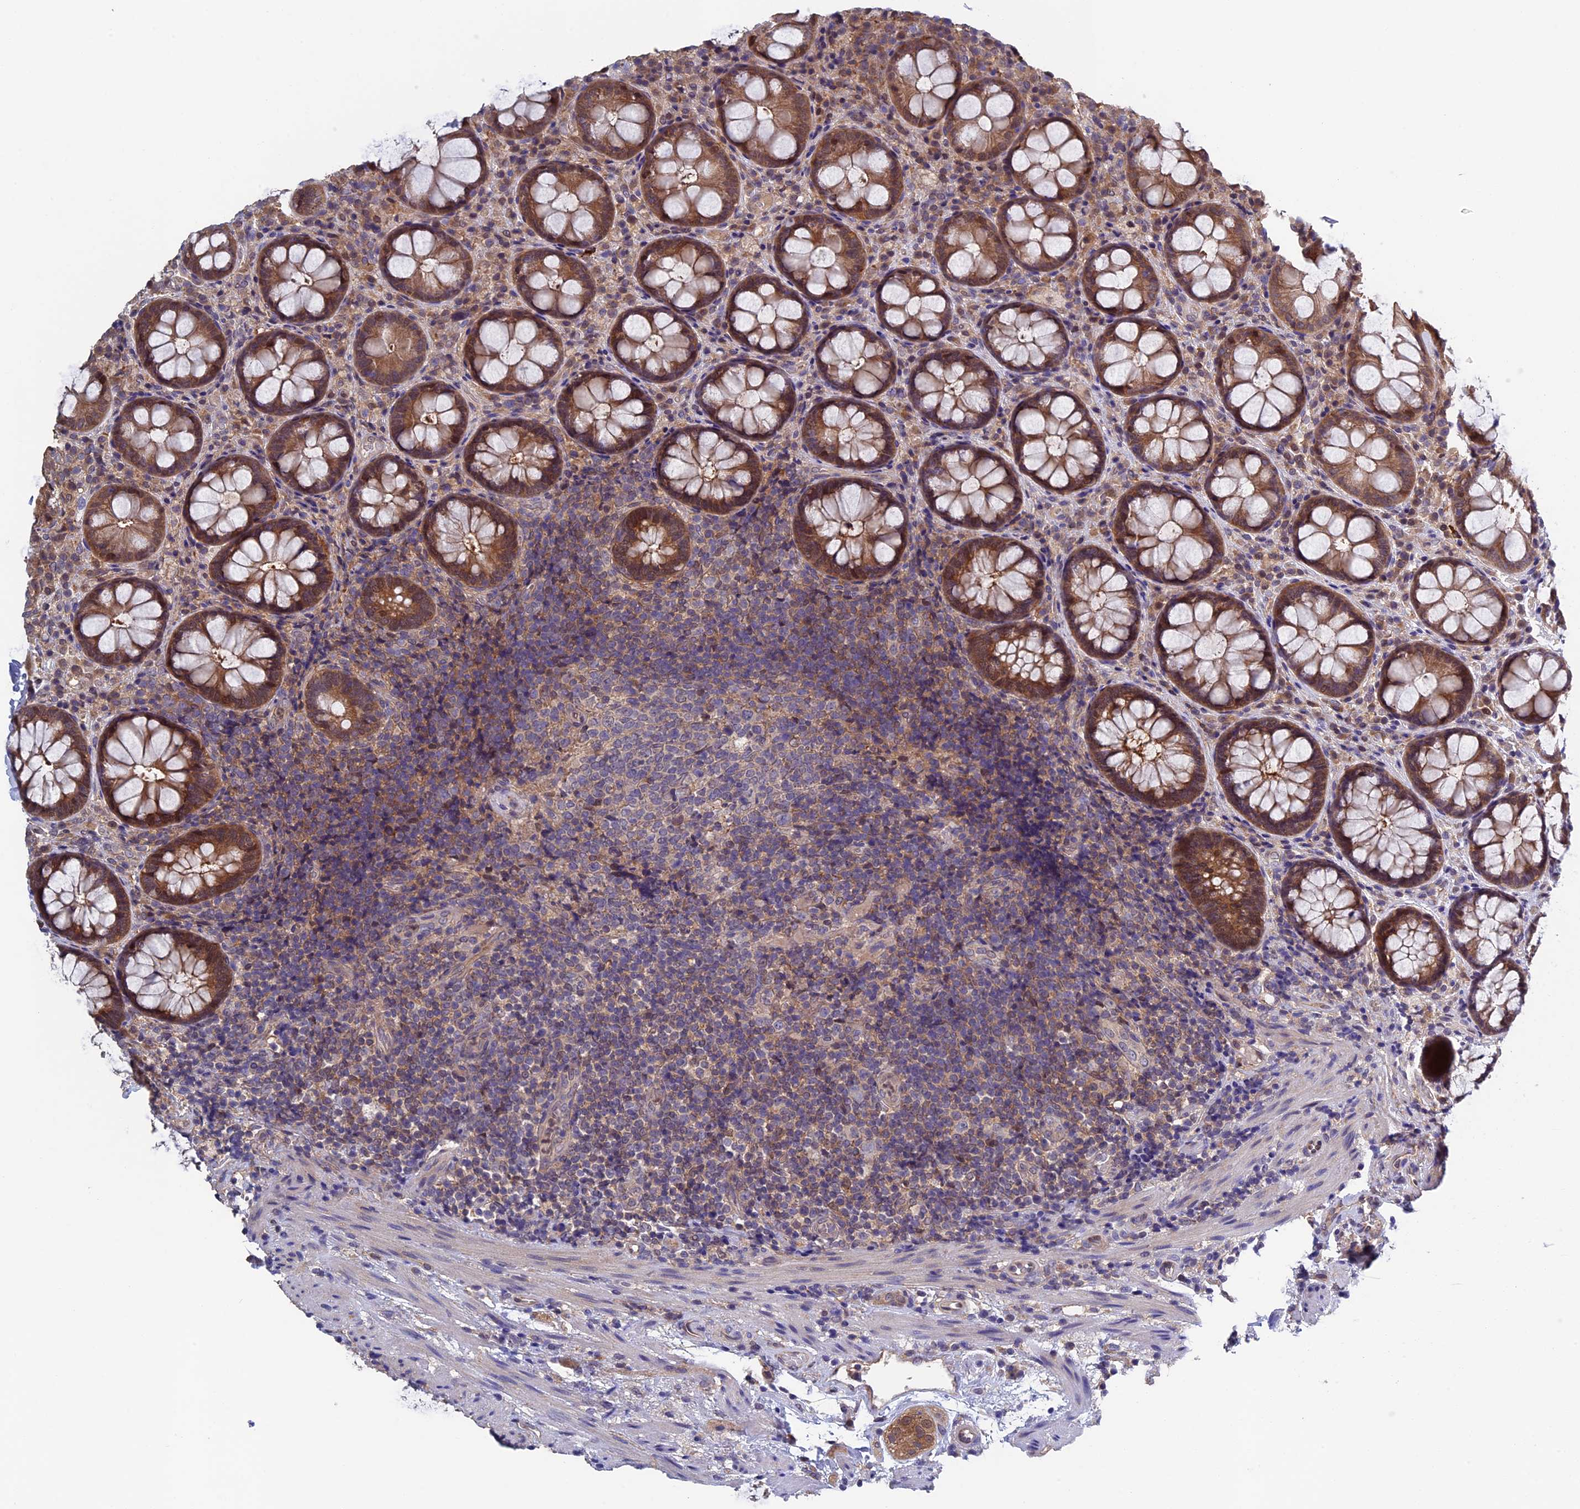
{"staining": {"intensity": "moderate", "quantity": ">75%", "location": "cytoplasmic/membranous"}, "tissue": "rectum", "cell_type": "Glandular cells", "image_type": "normal", "snomed": [{"axis": "morphology", "description": "Normal tissue, NOS"}, {"axis": "topography", "description": "Rectum"}], "caption": "A medium amount of moderate cytoplasmic/membranous positivity is present in about >75% of glandular cells in benign rectum. Using DAB (3,3'-diaminobenzidine) (brown) and hematoxylin (blue) stains, captured at high magnification using brightfield microscopy.", "gene": "LCMT1", "patient": {"sex": "male", "age": 83}}